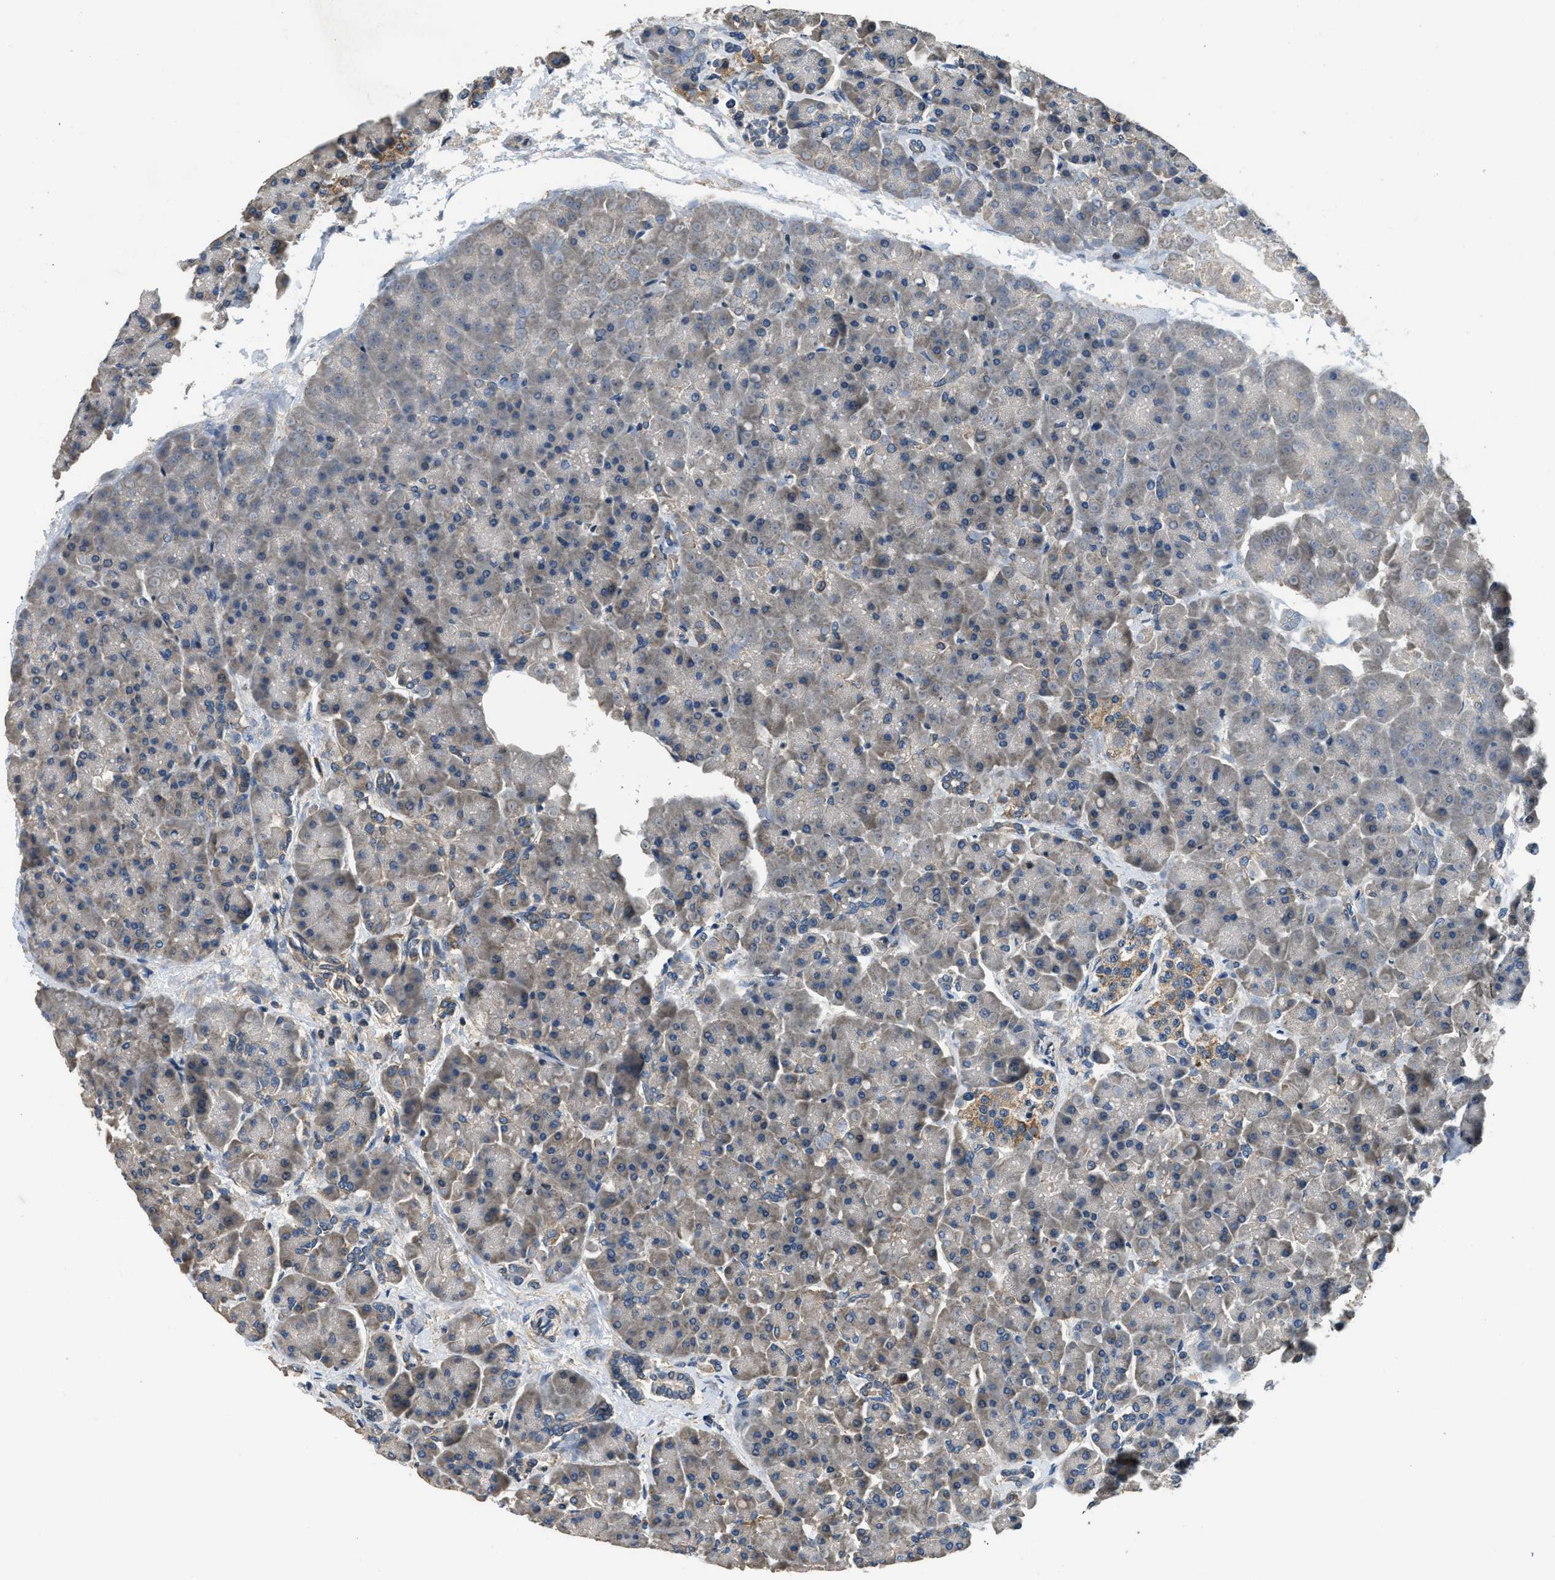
{"staining": {"intensity": "weak", "quantity": "25%-75%", "location": "cytoplasmic/membranous"}, "tissue": "pancreas", "cell_type": "Exocrine glandular cells", "image_type": "normal", "snomed": [{"axis": "morphology", "description": "Normal tissue, NOS"}, {"axis": "topography", "description": "Pancreas"}], "caption": "This is a micrograph of IHC staining of unremarkable pancreas, which shows weak expression in the cytoplasmic/membranous of exocrine glandular cells.", "gene": "SSH2", "patient": {"sex": "female", "age": 70}}